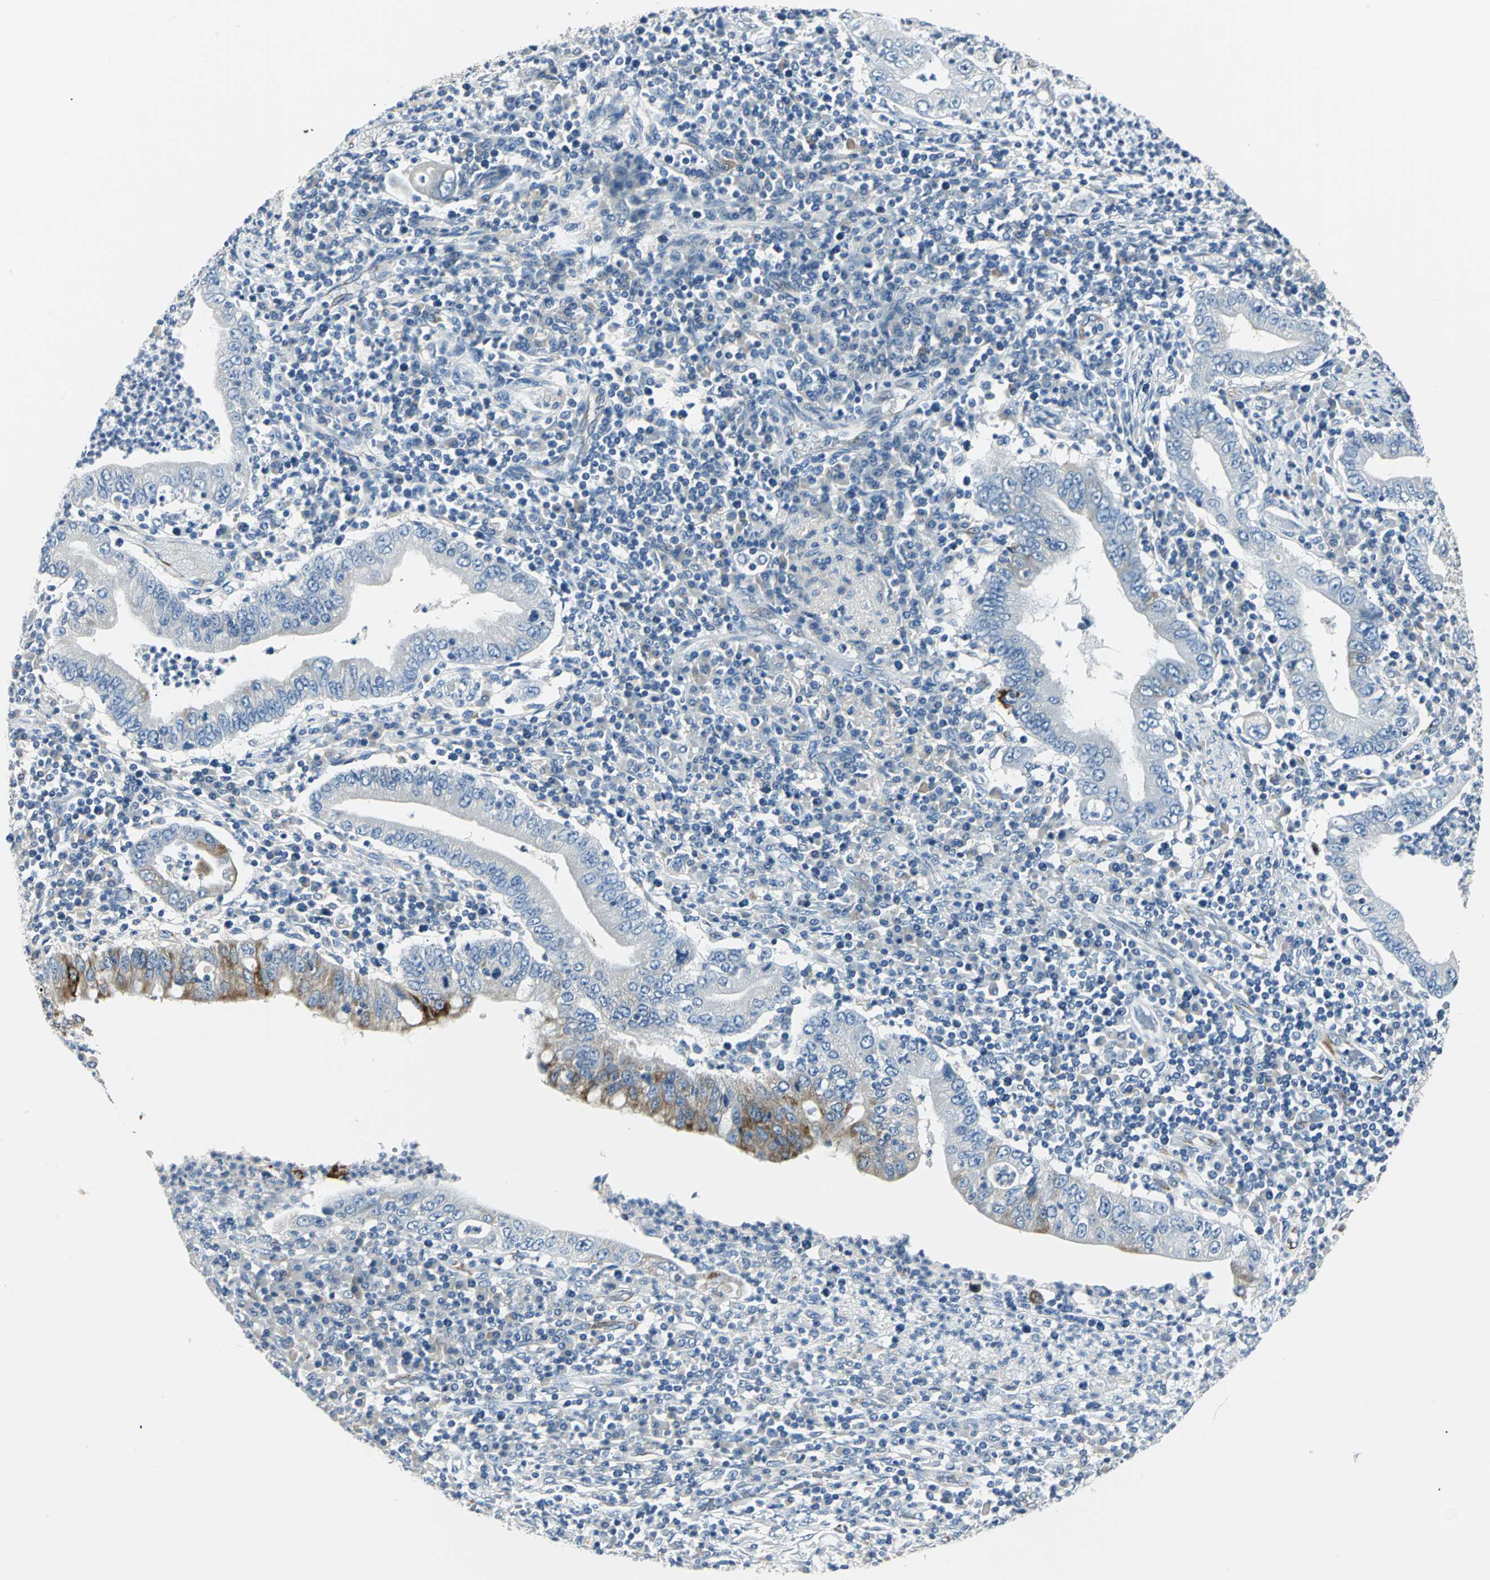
{"staining": {"intensity": "moderate", "quantity": "<25%", "location": "cytoplasmic/membranous"}, "tissue": "stomach cancer", "cell_type": "Tumor cells", "image_type": "cancer", "snomed": [{"axis": "morphology", "description": "Normal tissue, NOS"}, {"axis": "morphology", "description": "Adenocarcinoma, NOS"}, {"axis": "topography", "description": "Esophagus"}, {"axis": "topography", "description": "Stomach, upper"}, {"axis": "topography", "description": "Peripheral nerve tissue"}], "caption": "A low amount of moderate cytoplasmic/membranous expression is identified in approximately <25% of tumor cells in stomach cancer (adenocarcinoma) tissue.", "gene": "B3GNT2", "patient": {"sex": "male", "age": 62}}